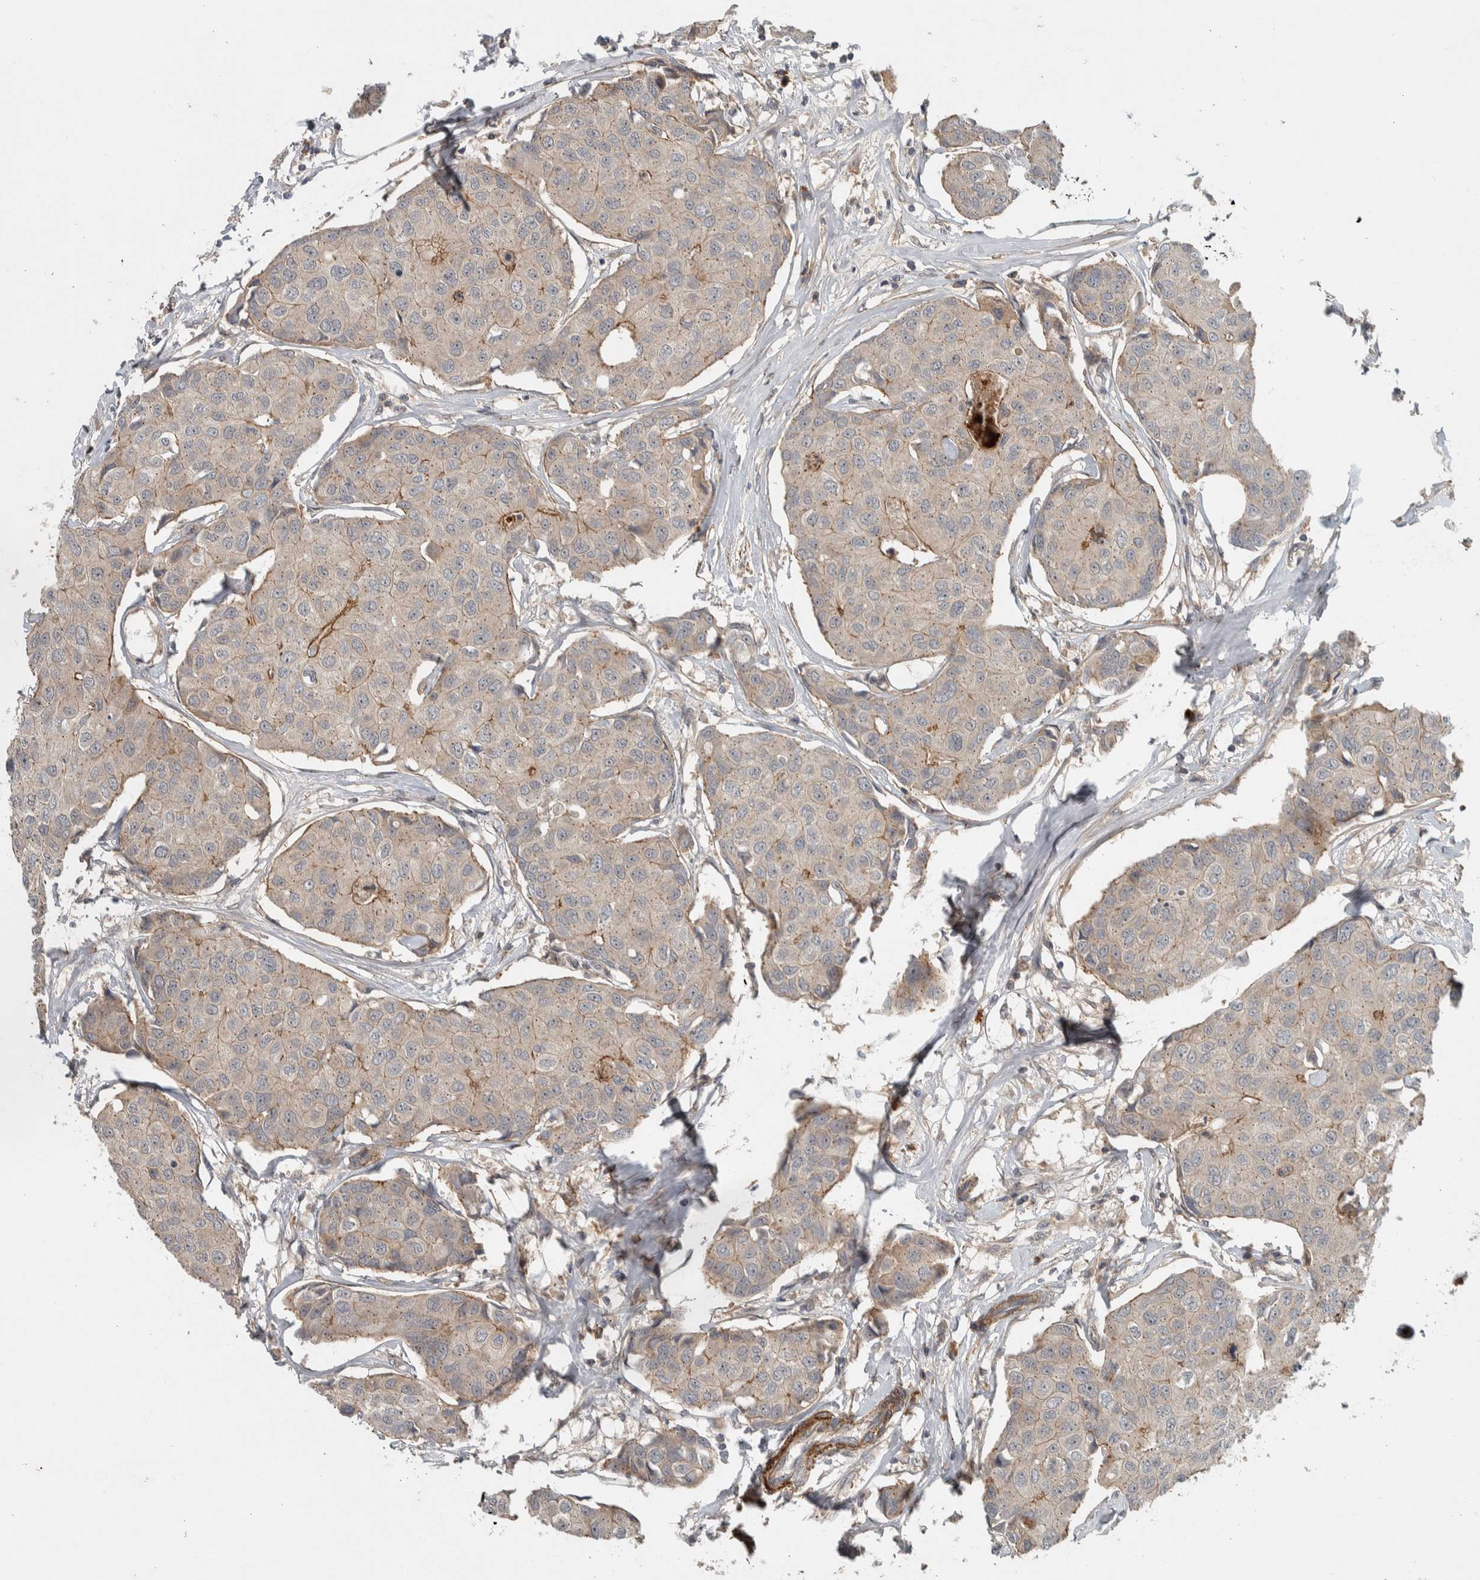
{"staining": {"intensity": "weak", "quantity": "<25%", "location": "cytoplasmic/membranous"}, "tissue": "breast cancer", "cell_type": "Tumor cells", "image_type": "cancer", "snomed": [{"axis": "morphology", "description": "Duct carcinoma"}, {"axis": "topography", "description": "Breast"}], "caption": "A high-resolution histopathology image shows immunohistochemistry (IHC) staining of breast intraductal carcinoma, which reveals no significant positivity in tumor cells. Brightfield microscopy of immunohistochemistry stained with DAB (brown) and hematoxylin (blue), captured at high magnification.", "gene": "LBHD1", "patient": {"sex": "female", "age": 80}}